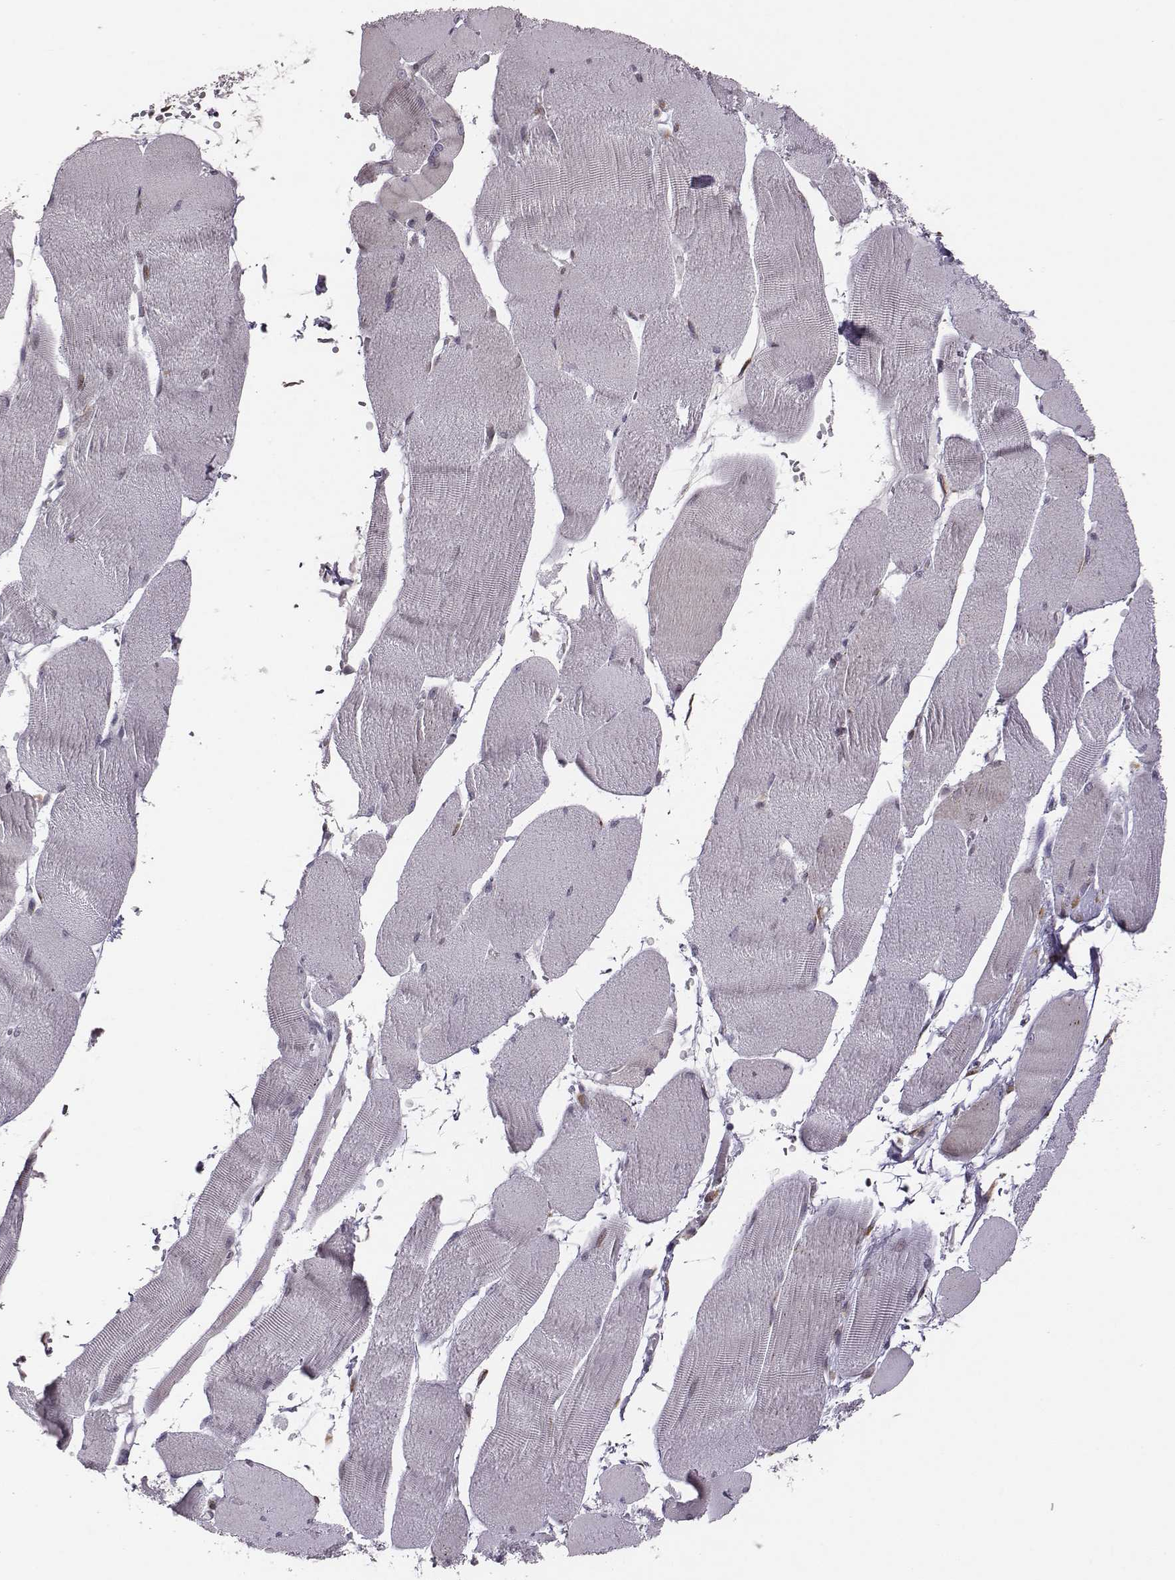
{"staining": {"intensity": "negative", "quantity": "none", "location": "none"}, "tissue": "skeletal muscle", "cell_type": "Myocytes", "image_type": "normal", "snomed": [{"axis": "morphology", "description": "Normal tissue, NOS"}, {"axis": "topography", "description": "Skeletal muscle"}], "caption": "Immunohistochemistry of unremarkable human skeletal muscle reveals no staining in myocytes.", "gene": "SELENOI", "patient": {"sex": "male", "age": 56}}